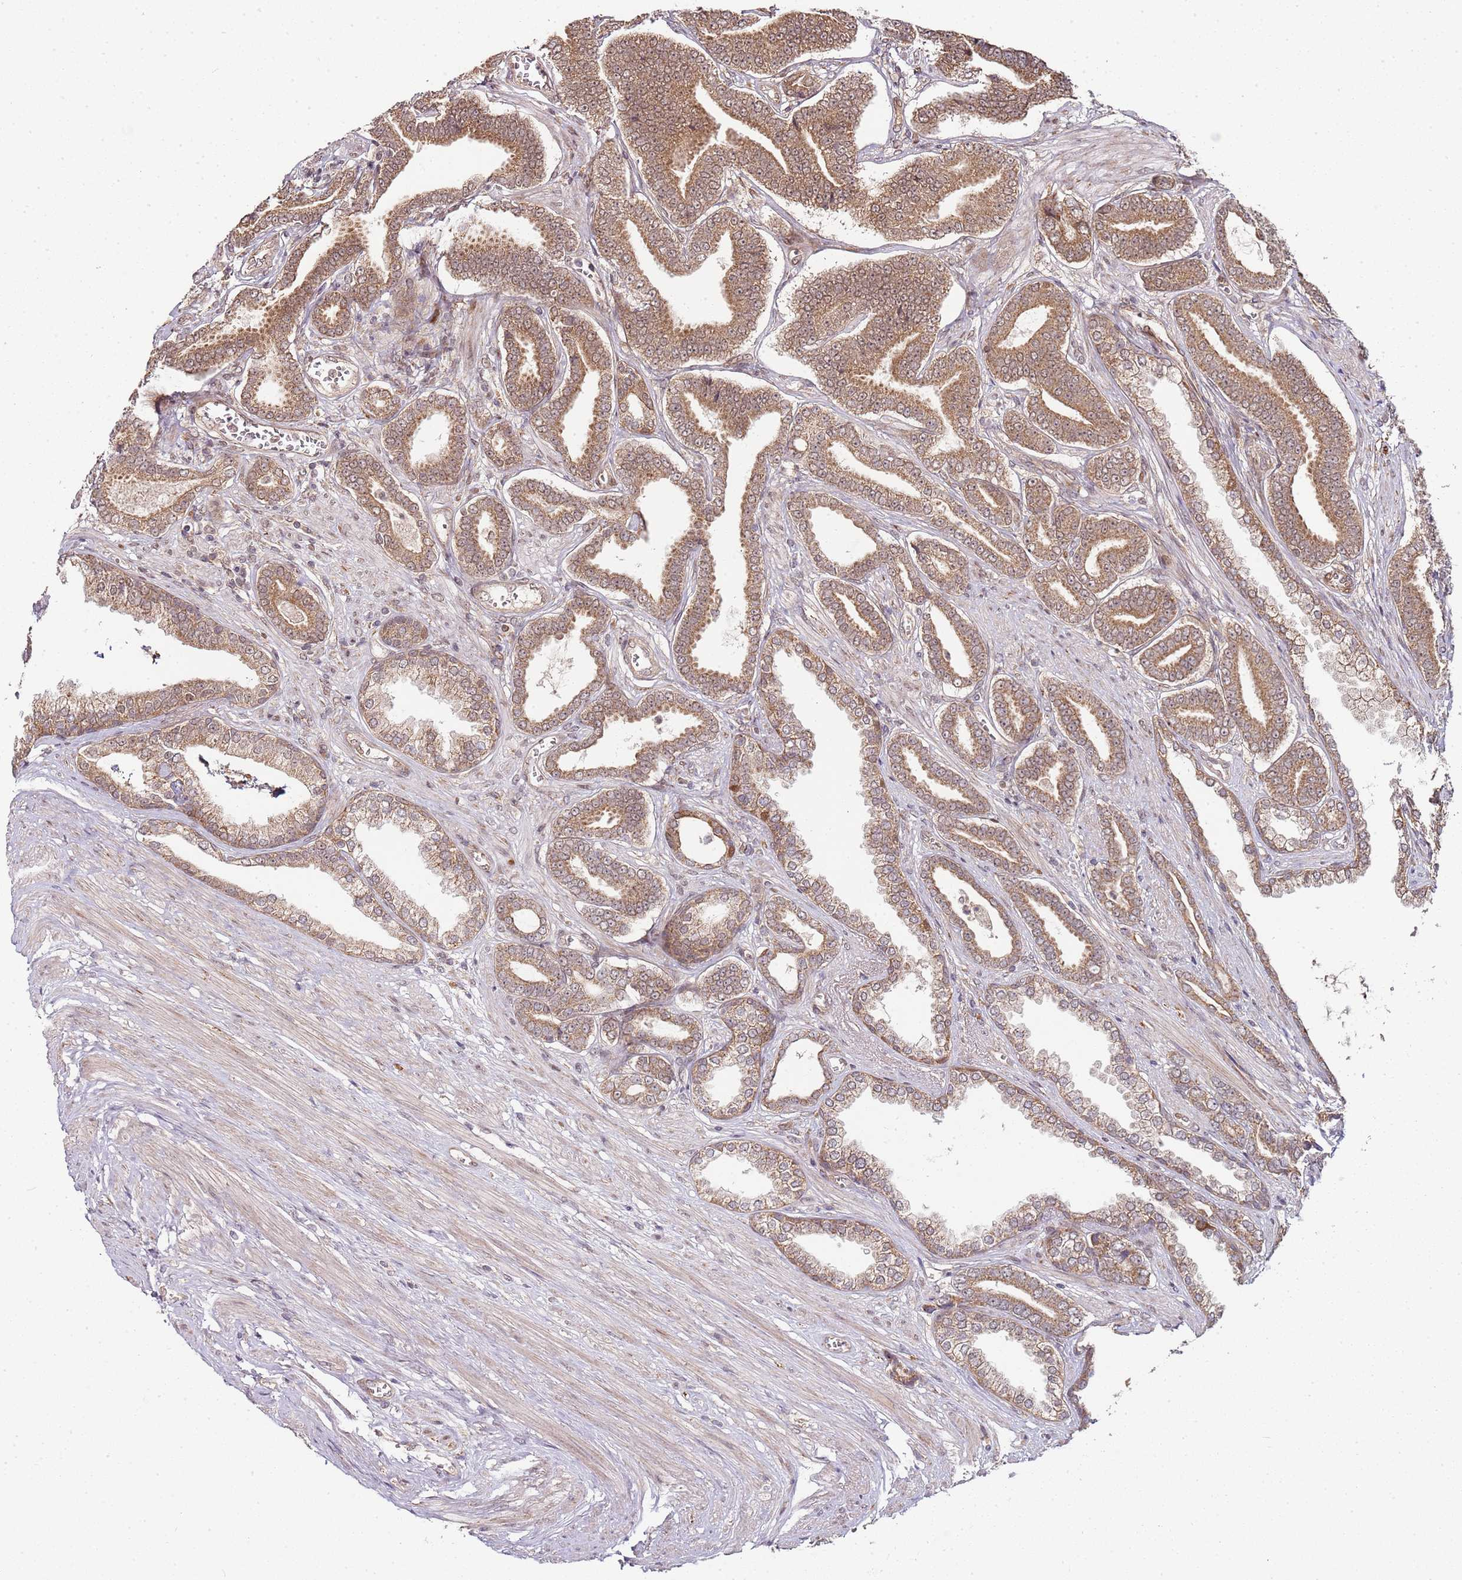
{"staining": {"intensity": "moderate", "quantity": ">75%", "location": "cytoplasmic/membranous"}, "tissue": "prostate cancer", "cell_type": "Tumor cells", "image_type": "cancer", "snomed": [{"axis": "morphology", "description": "Adenocarcinoma, NOS"}, {"axis": "topography", "description": "Prostate and seminal vesicle, NOS"}], "caption": "A brown stain shows moderate cytoplasmic/membranous expression of a protein in human prostate cancer (adenocarcinoma) tumor cells.", "gene": "EDC3", "patient": {"sex": "male", "age": 76}}